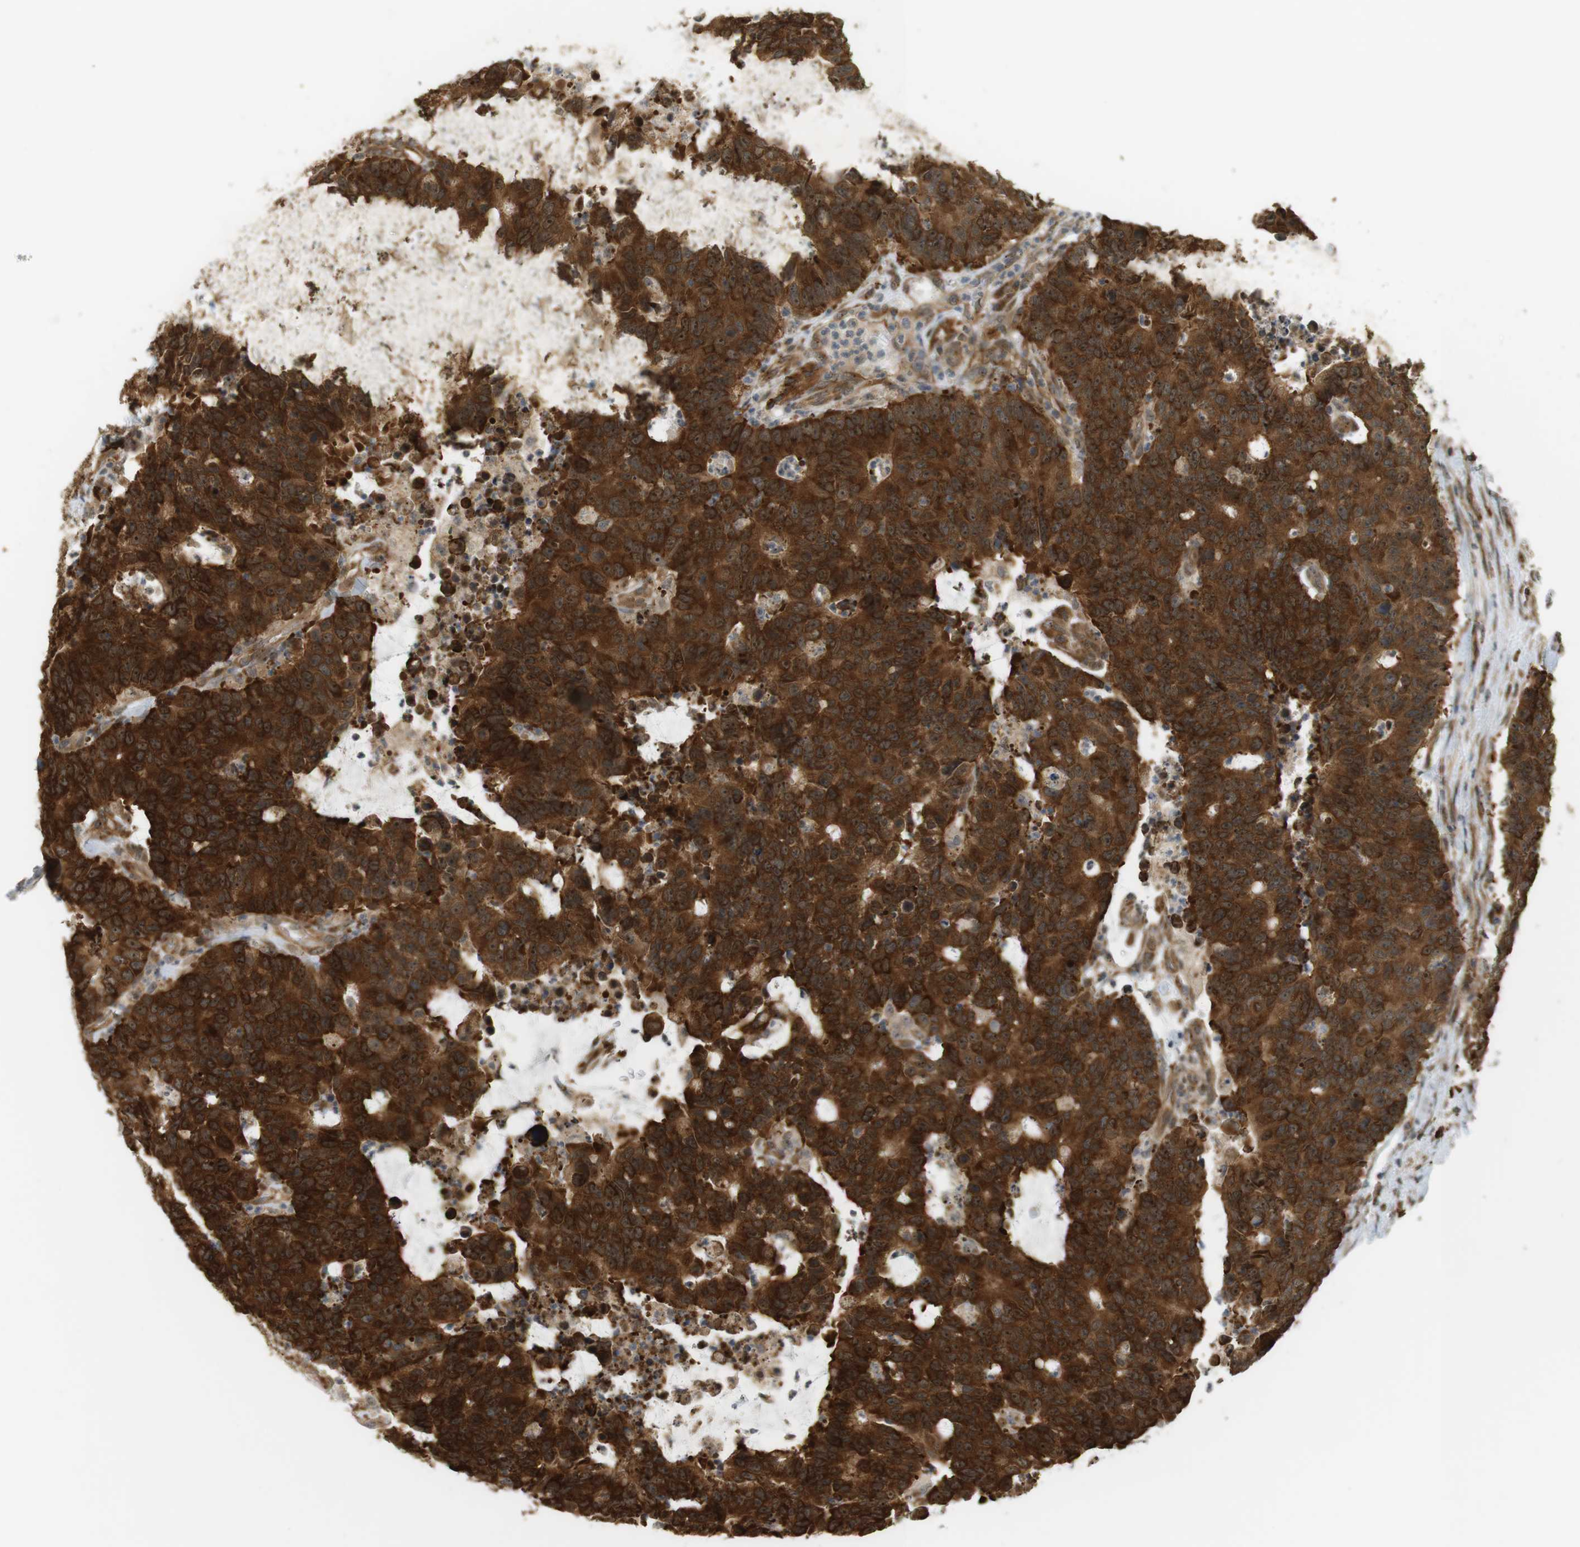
{"staining": {"intensity": "strong", "quantity": ">75%", "location": "cytoplasmic/membranous,nuclear"}, "tissue": "colorectal cancer", "cell_type": "Tumor cells", "image_type": "cancer", "snomed": [{"axis": "morphology", "description": "Adenocarcinoma, NOS"}, {"axis": "topography", "description": "Colon"}], "caption": "Tumor cells exhibit high levels of strong cytoplasmic/membranous and nuclear staining in about >75% of cells in colorectal adenocarcinoma.", "gene": "PA2G4", "patient": {"sex": "female", "age": 86}}